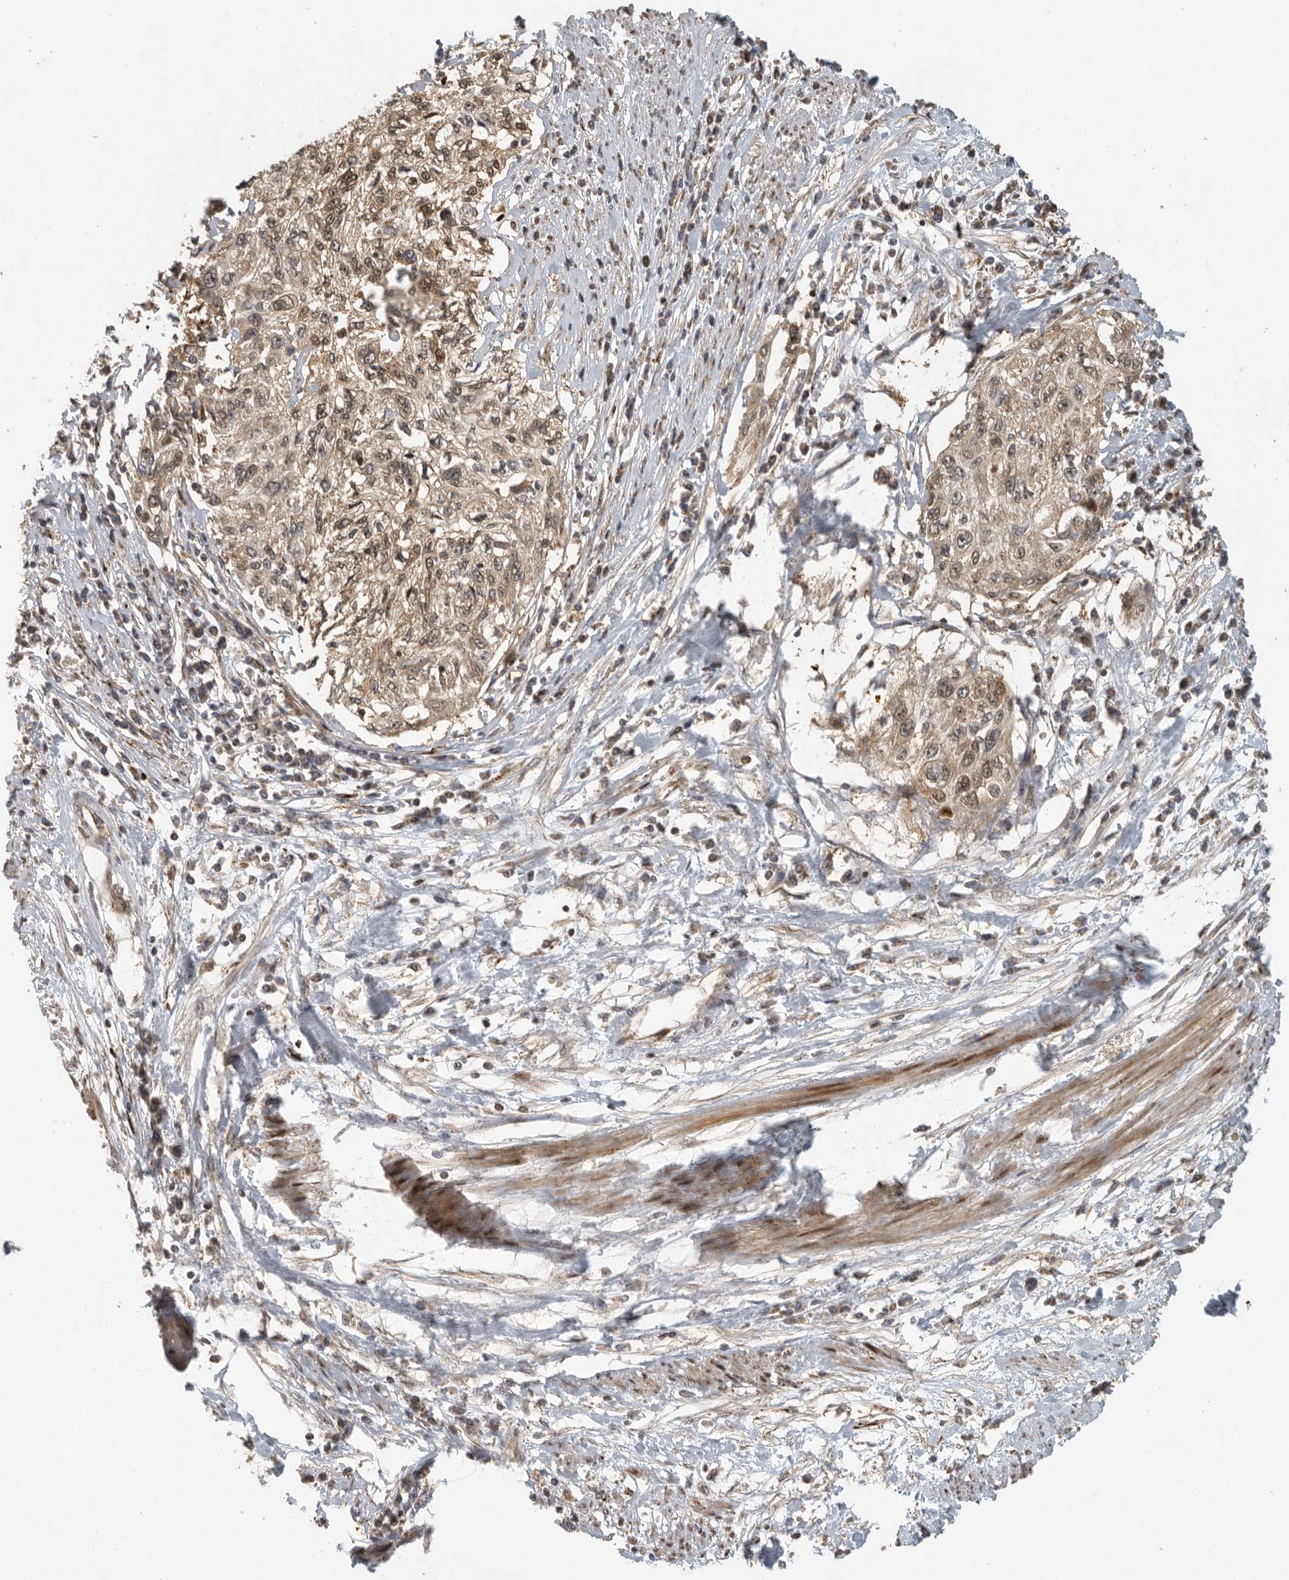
{"staining": {"intensity": "moderate", "quantity": ">75%", "location": "cytoplasmic/membranous,nuclear"}, "tissue": "cervical cancer", "cell_type": "Tumor cells", "image_type": "cancer", "snomed": [{"axis": "morphology", "description": "Squamous cell carcinoma, NOS"}, {"axis": "topography", "description": "Cervix"}], "caption": "This image reveals cervical cancer stained with immunohistochemistry to label a protein in brown. The cytoplasmic/membranous and nuclear of tumor cells show moderate positivity for the protein. Nuclei are counter-stained blue.", "gene": "SWT1", "patient": {"sex": "female", "age": 57}}